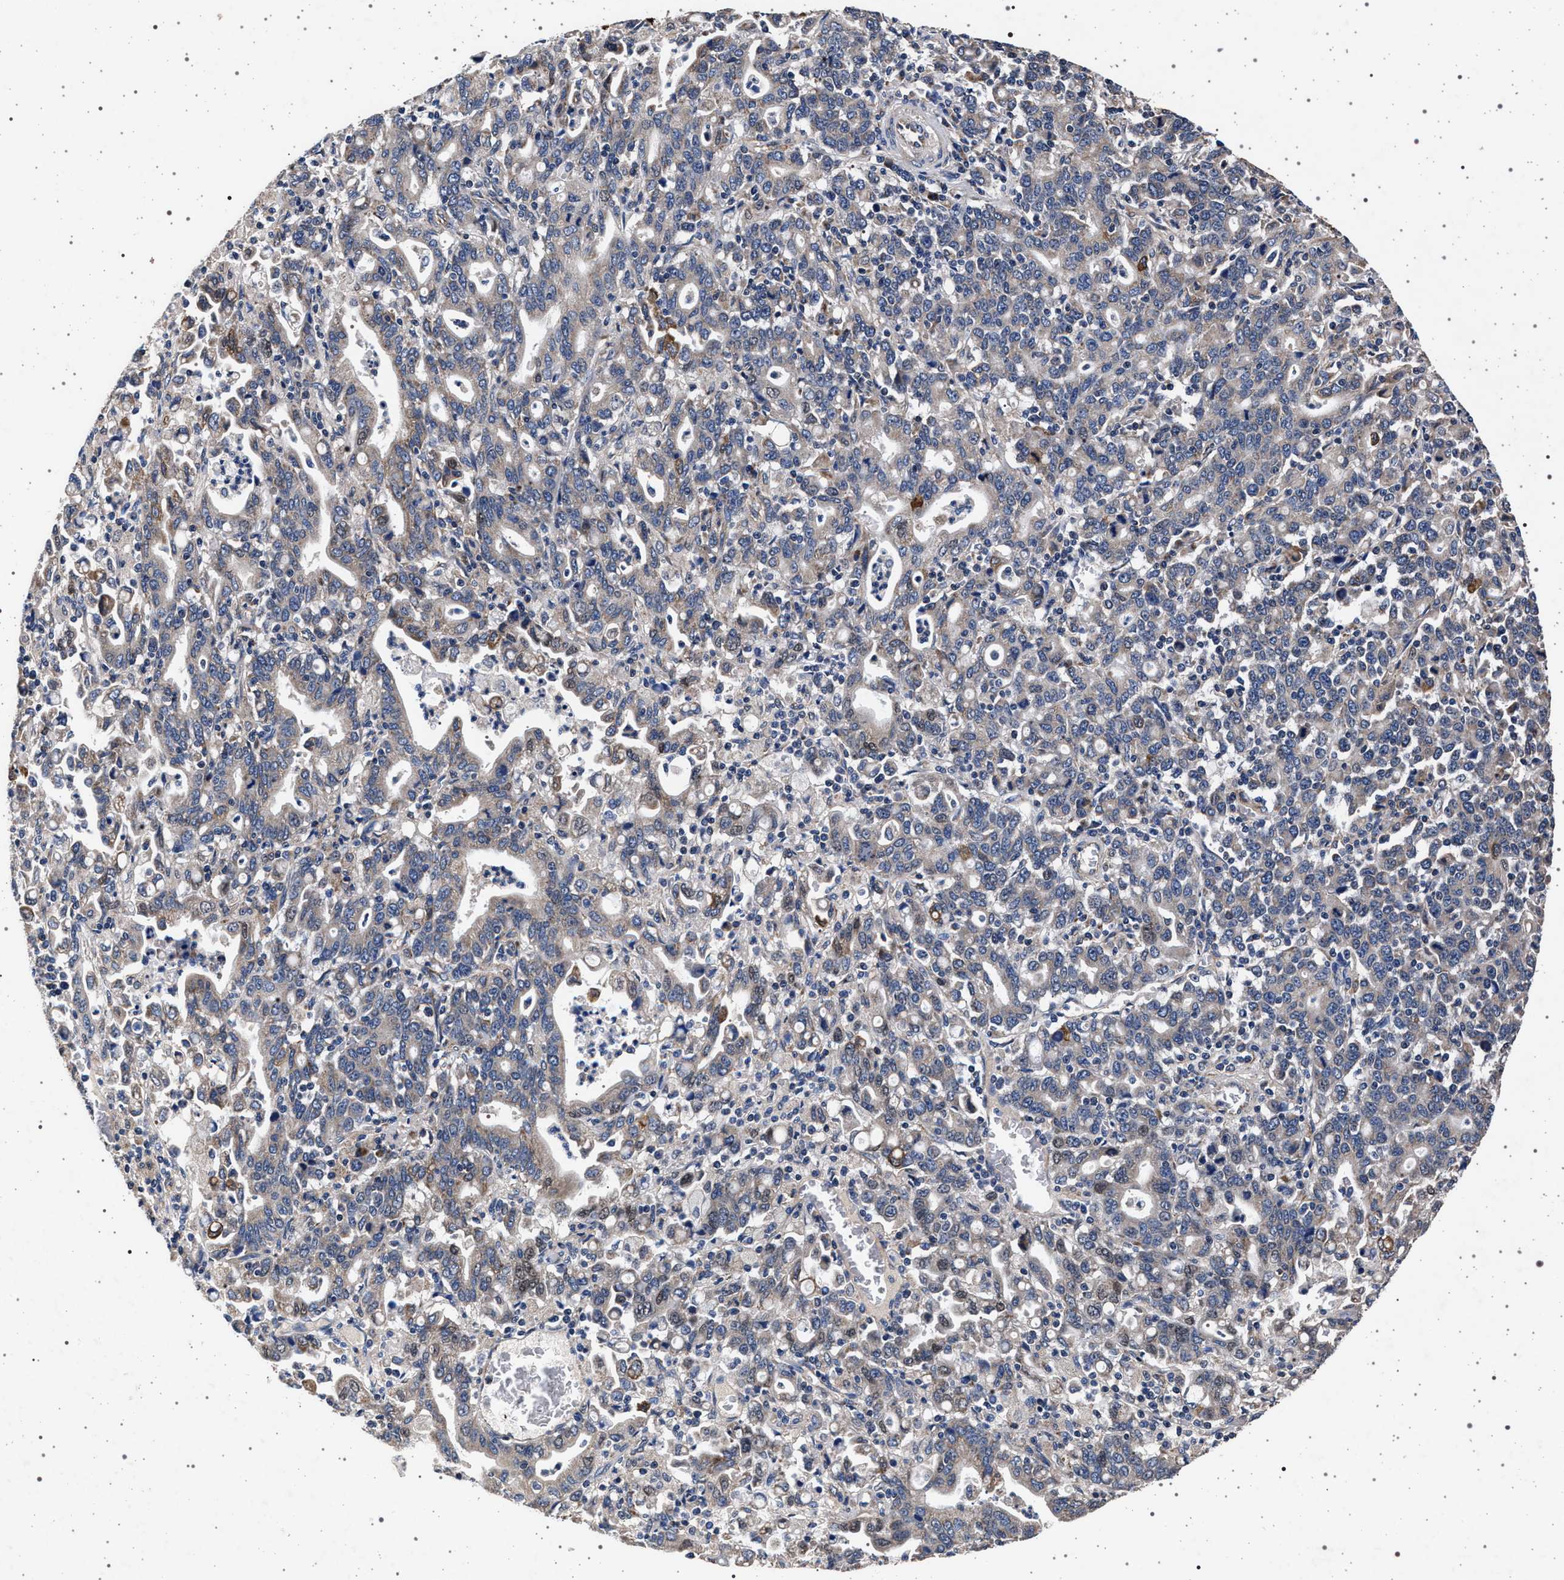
{"staining": {"intensity": "negative", "quantity": "none", "location": "none"}, "tissue": "stomach cancer", "cell_type": "Tumor cells", "image_type": "cancer", "snomed": [{"axis": "morphology", "description": "Adenocarcinoma, NOS"}, {"axis": "topography", "description": "Stomach, upper"}], "caption": "Histopathology image shows no significant protein staining in tumor cells of stomach cancer (adenocarcinoma).", "gene": "MAP3K2", "patient": {"sex": "male", "age": 69}}